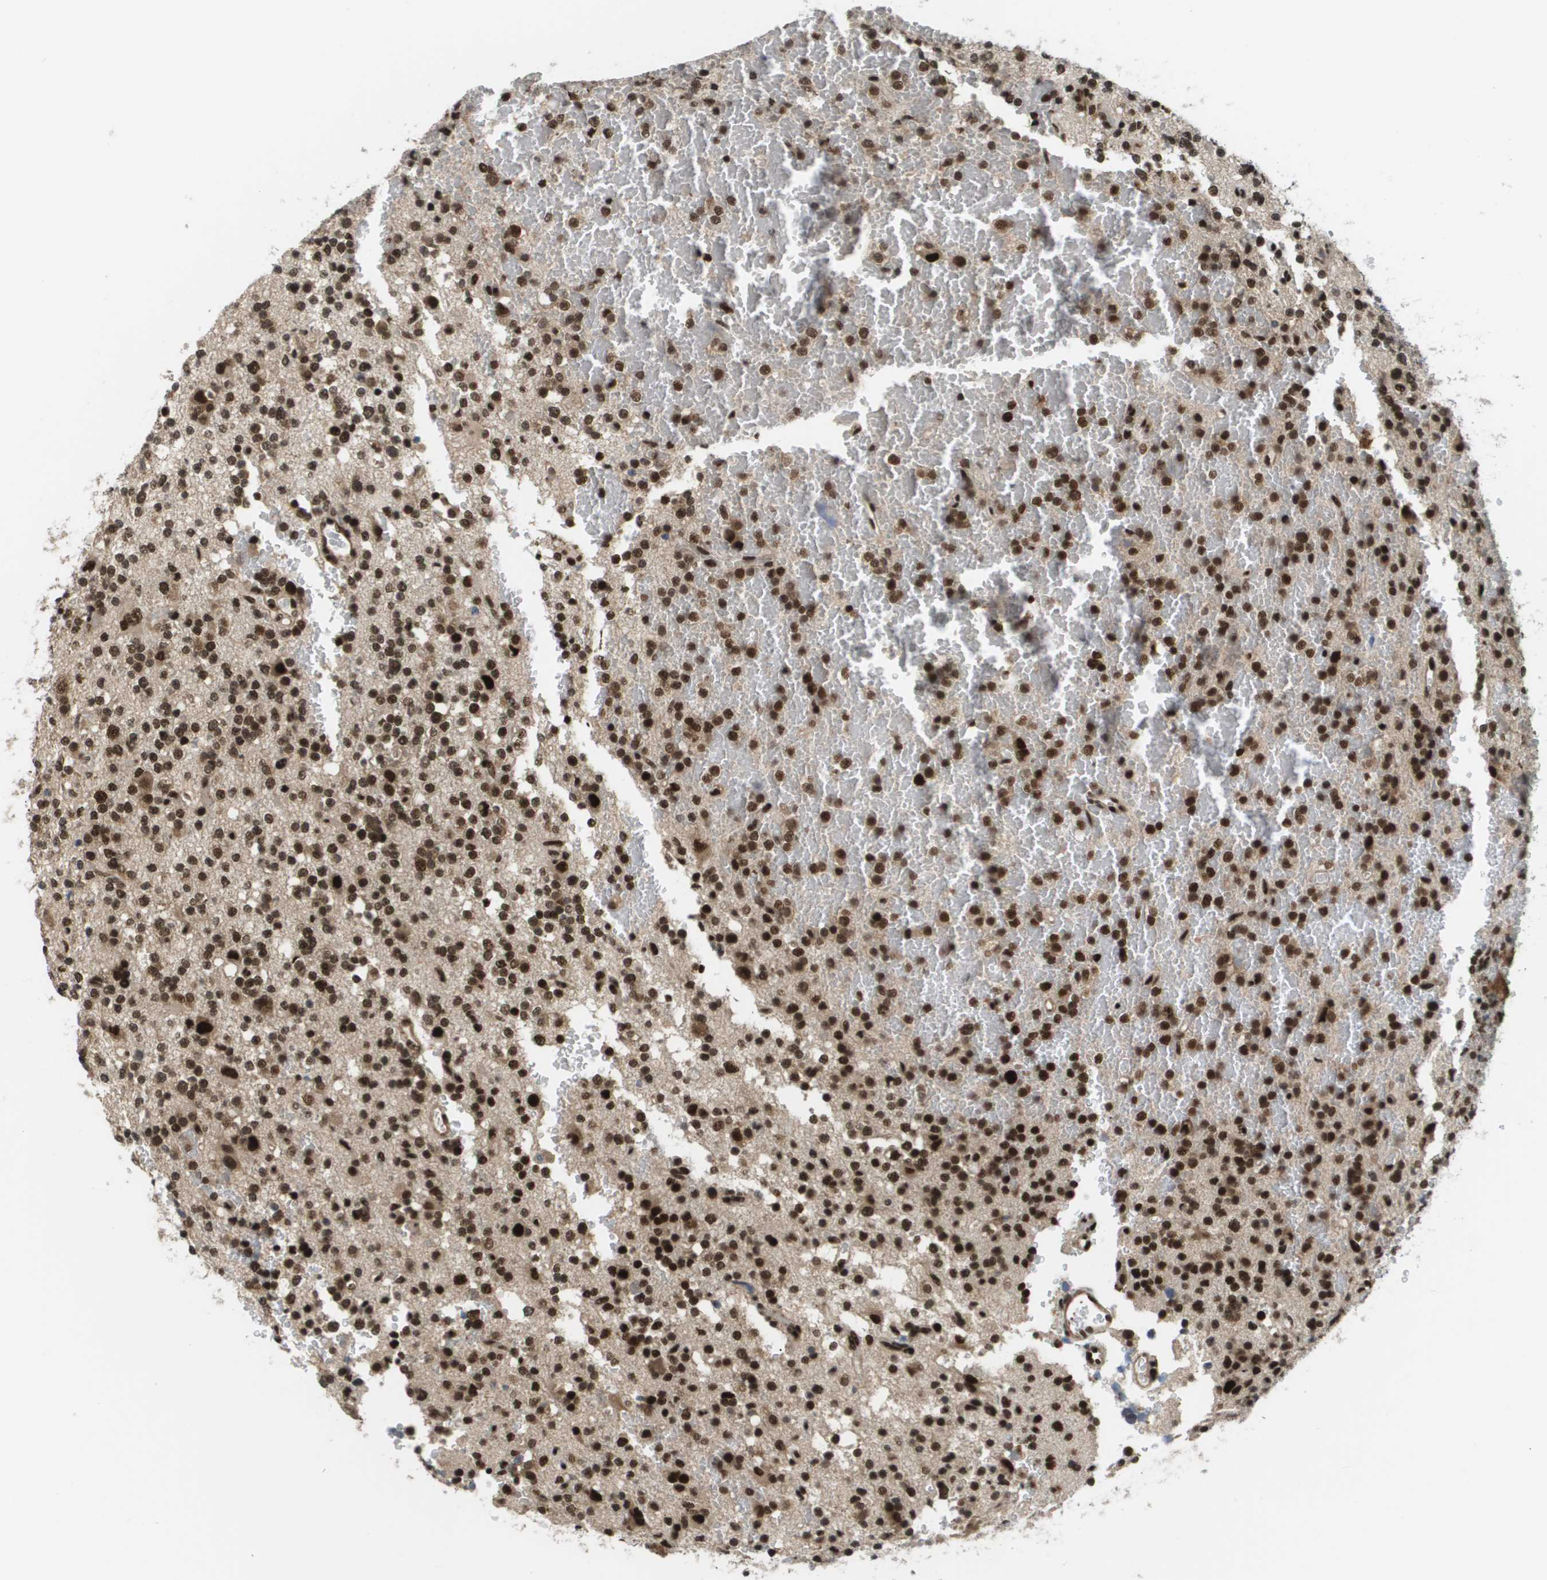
{"staining": {"intensity": "strong", "quantity": ">75%", "location": "nuclear"}, "tissue": "glioma", "cell_type": "Tumor cells", "image_type": "cancer", "snomed": [{"axis": "morphology", "description": "Glioma, malignant, High grade"}, {"axis": "topography", "description": "Brain"}], "caption": "Malignant glioma (high-grade) was stained to show a protein in brown. There is high levels of strong nuclear staining in about >75% of tumor cells.", "gene": "PRCC", "patient": {"sex": "male", "age": 47}}